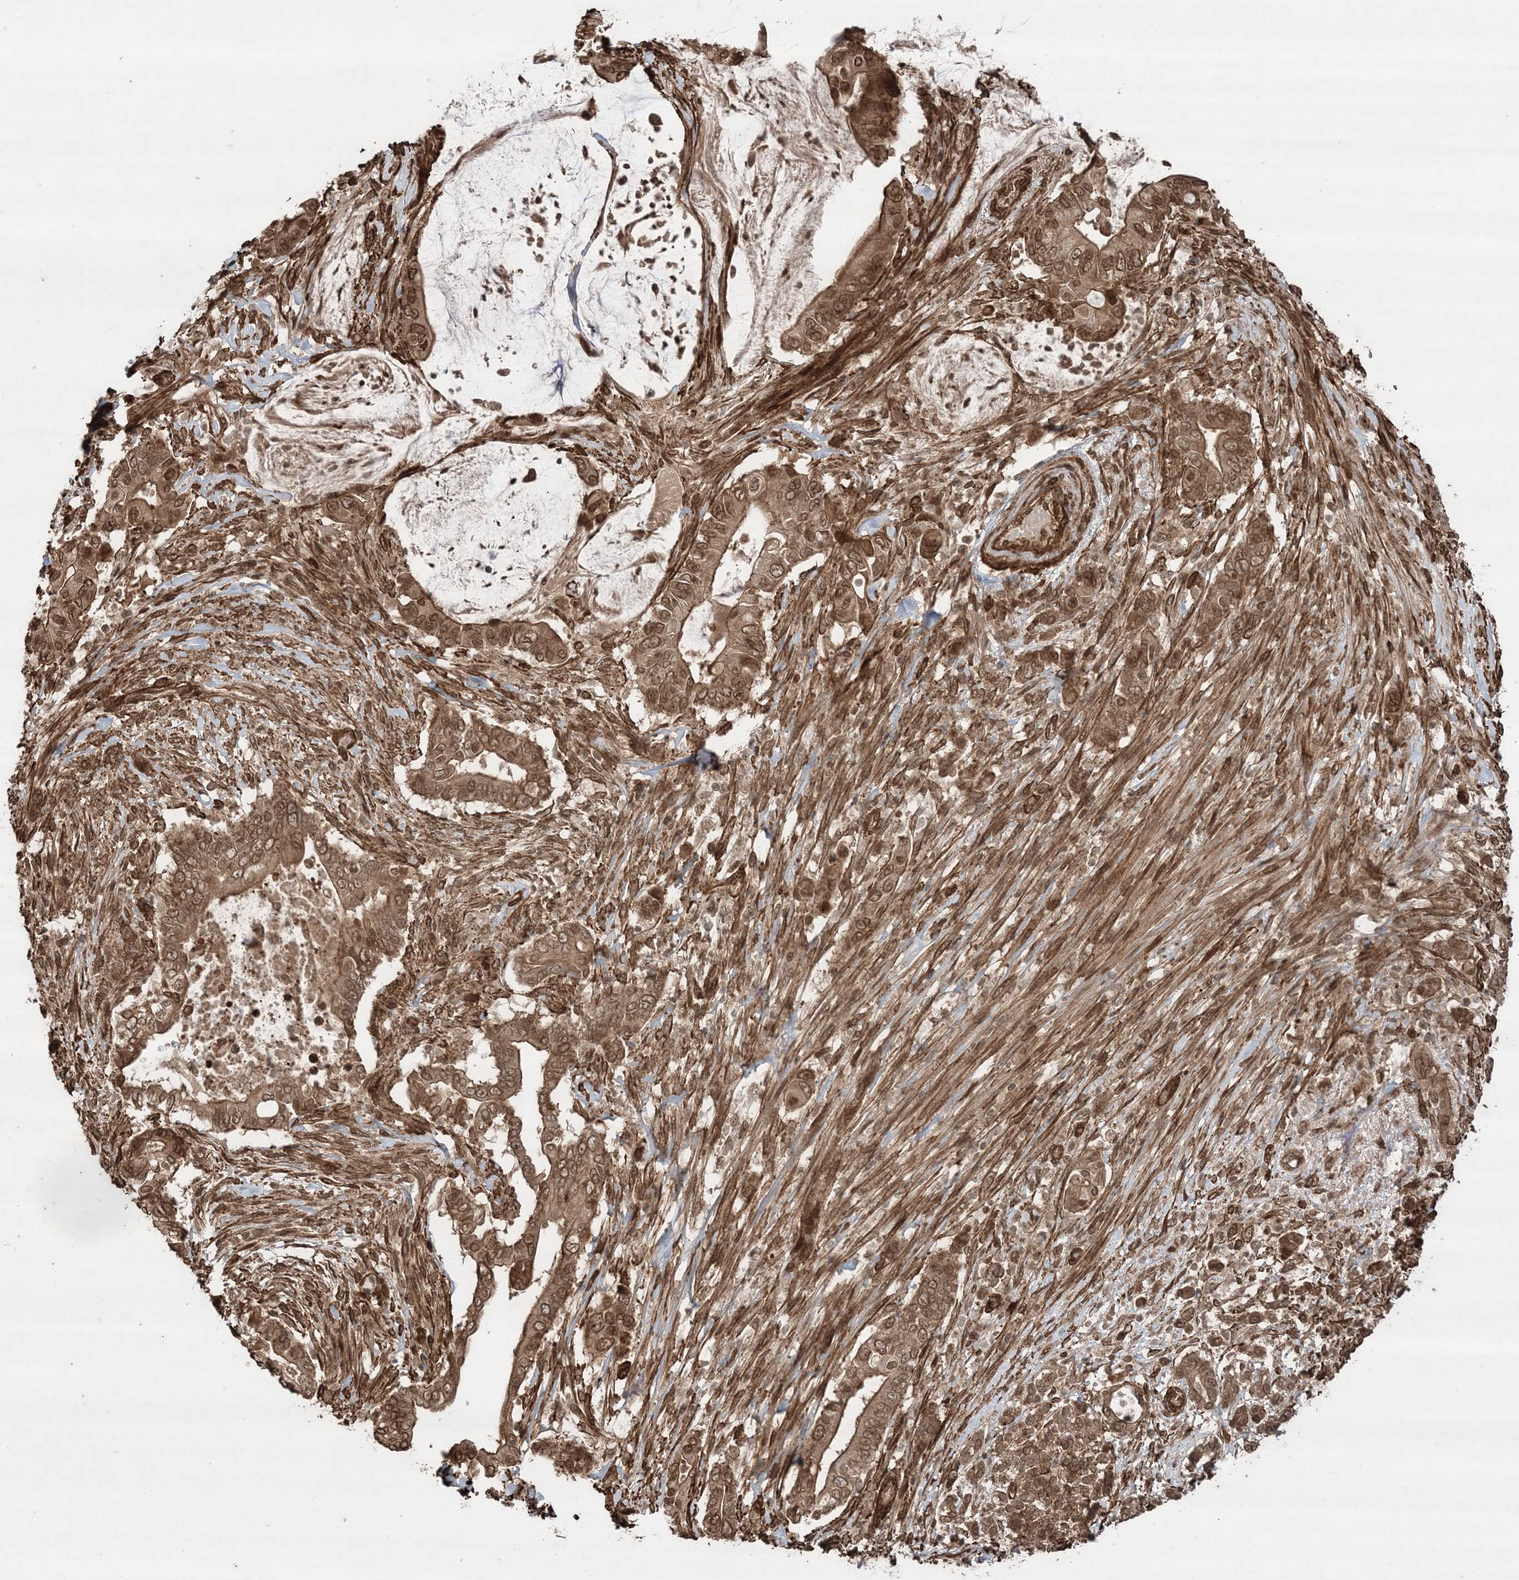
{"staining": {"intensity": "moderate", "quantity": ">75%", "location": "cytoplasmic/membranous,nuclear"}, "tissue": "pancreatic cancer", "cell_type": "Tumor cells", "image_type": "cancer", "snomed": [{"axis": "morphology", "description": "Adenocarcinoma, NOS"}, {"axis": "topography", "description": "Pancreas"}], "caption": "Human adenocarcinoma (pancreatic) stained with a protein marker demonstrates moderate staining in tumor cells.", "gene": "ETAA1", "patient": {"sex": "male", "age": 68}}